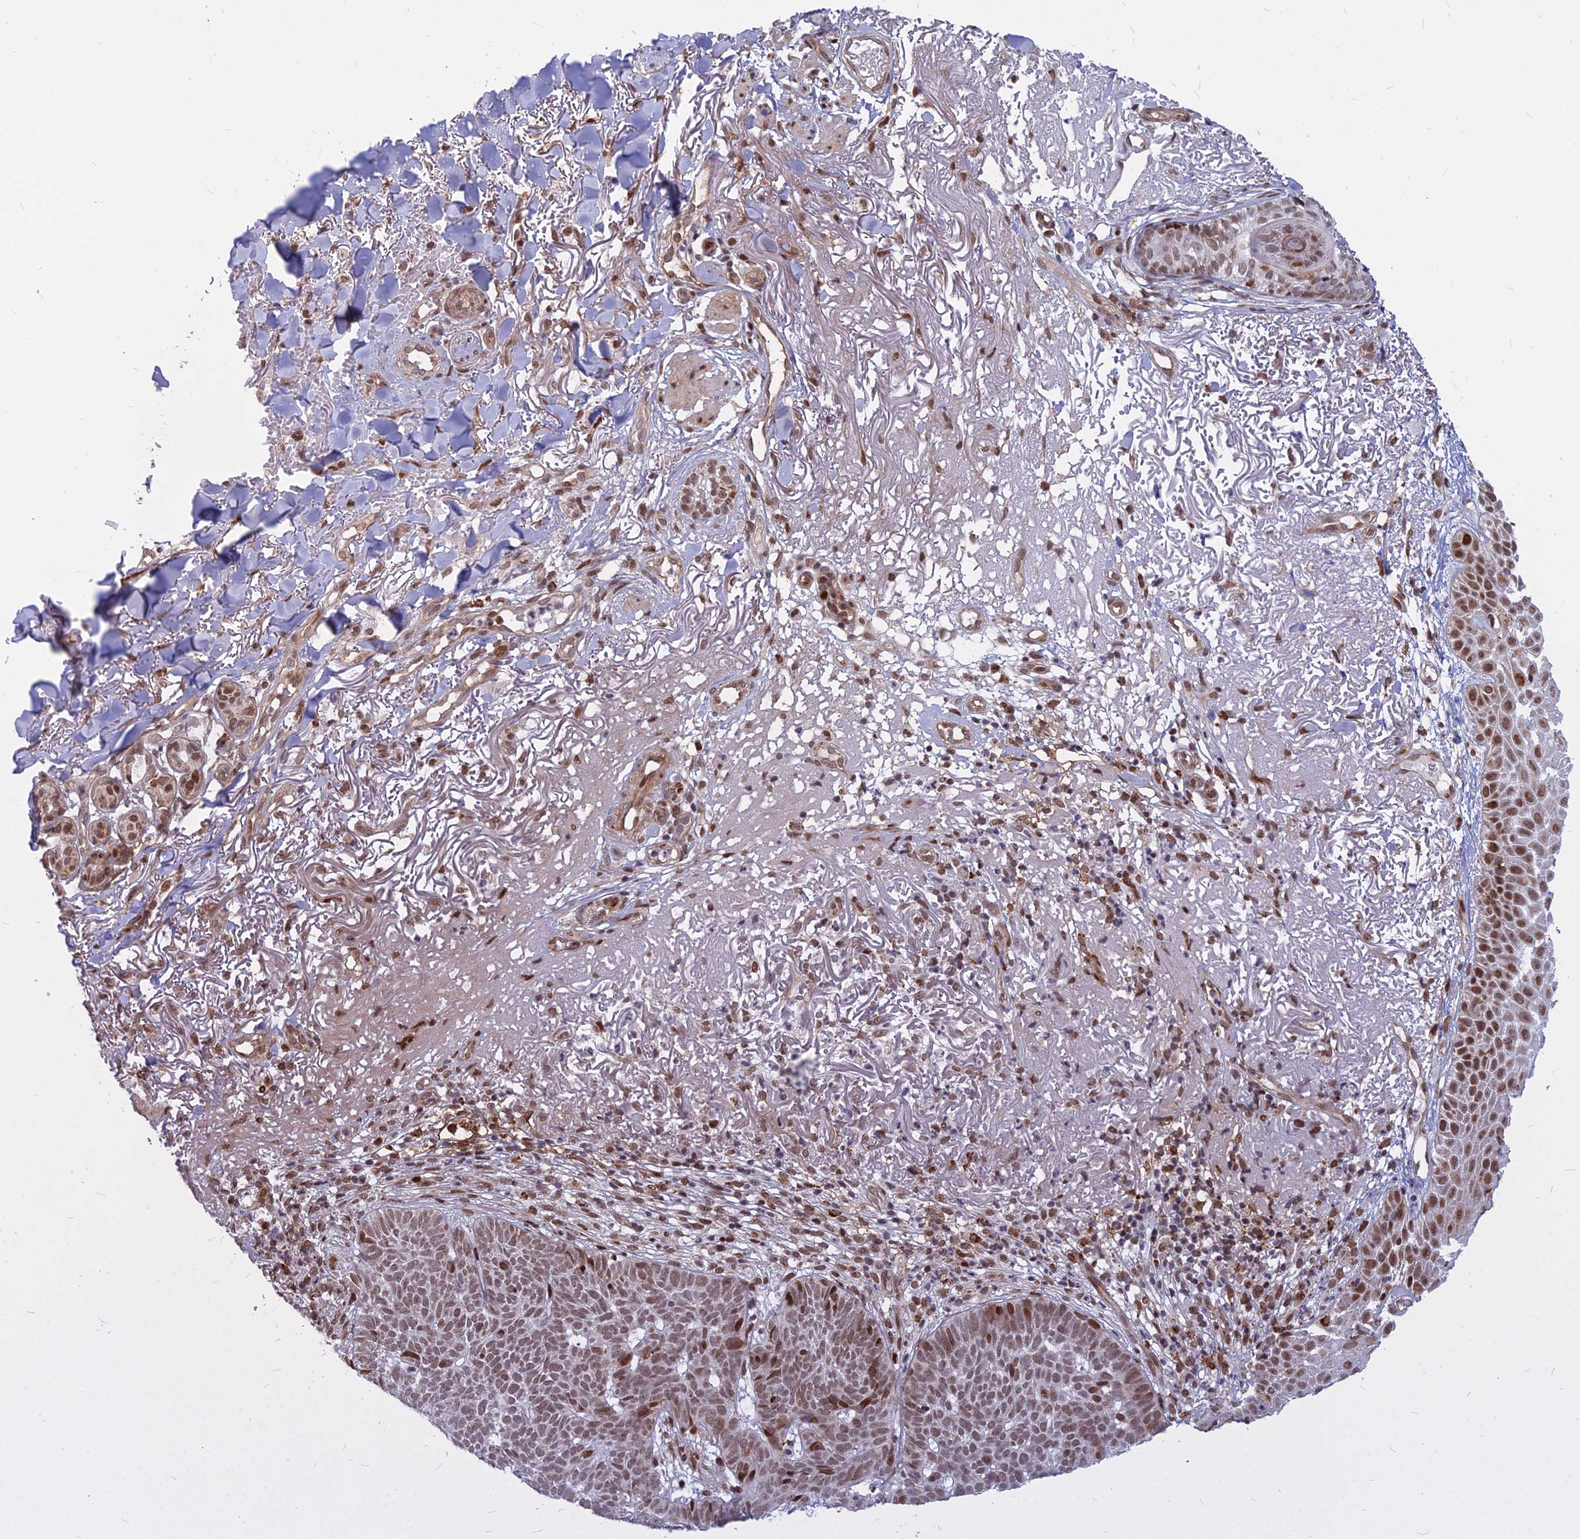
{"staining": {"intensity": "moderate", "quantity": ">75%", "location": "nuclear"}, "tissue": "skin cancer", "cell_type": "Tumor cells", "image_type": "cancer", "snomed": [{"axis": "morphology", "description": "Basal cell carcinoma"}, {"axis": "topography", "description": "Skin"}], "caption": "Basal cell carcinoma (skin) was stained to show a protein in brown. There is medium levels of moderate nuclear positivity in approximately >75% of tumor cells. Ihc stains the protein of interest in brown and the nuclei are stained blue.", "gene": "ALG10", "patient": {"sex": "female", "age": 78}}